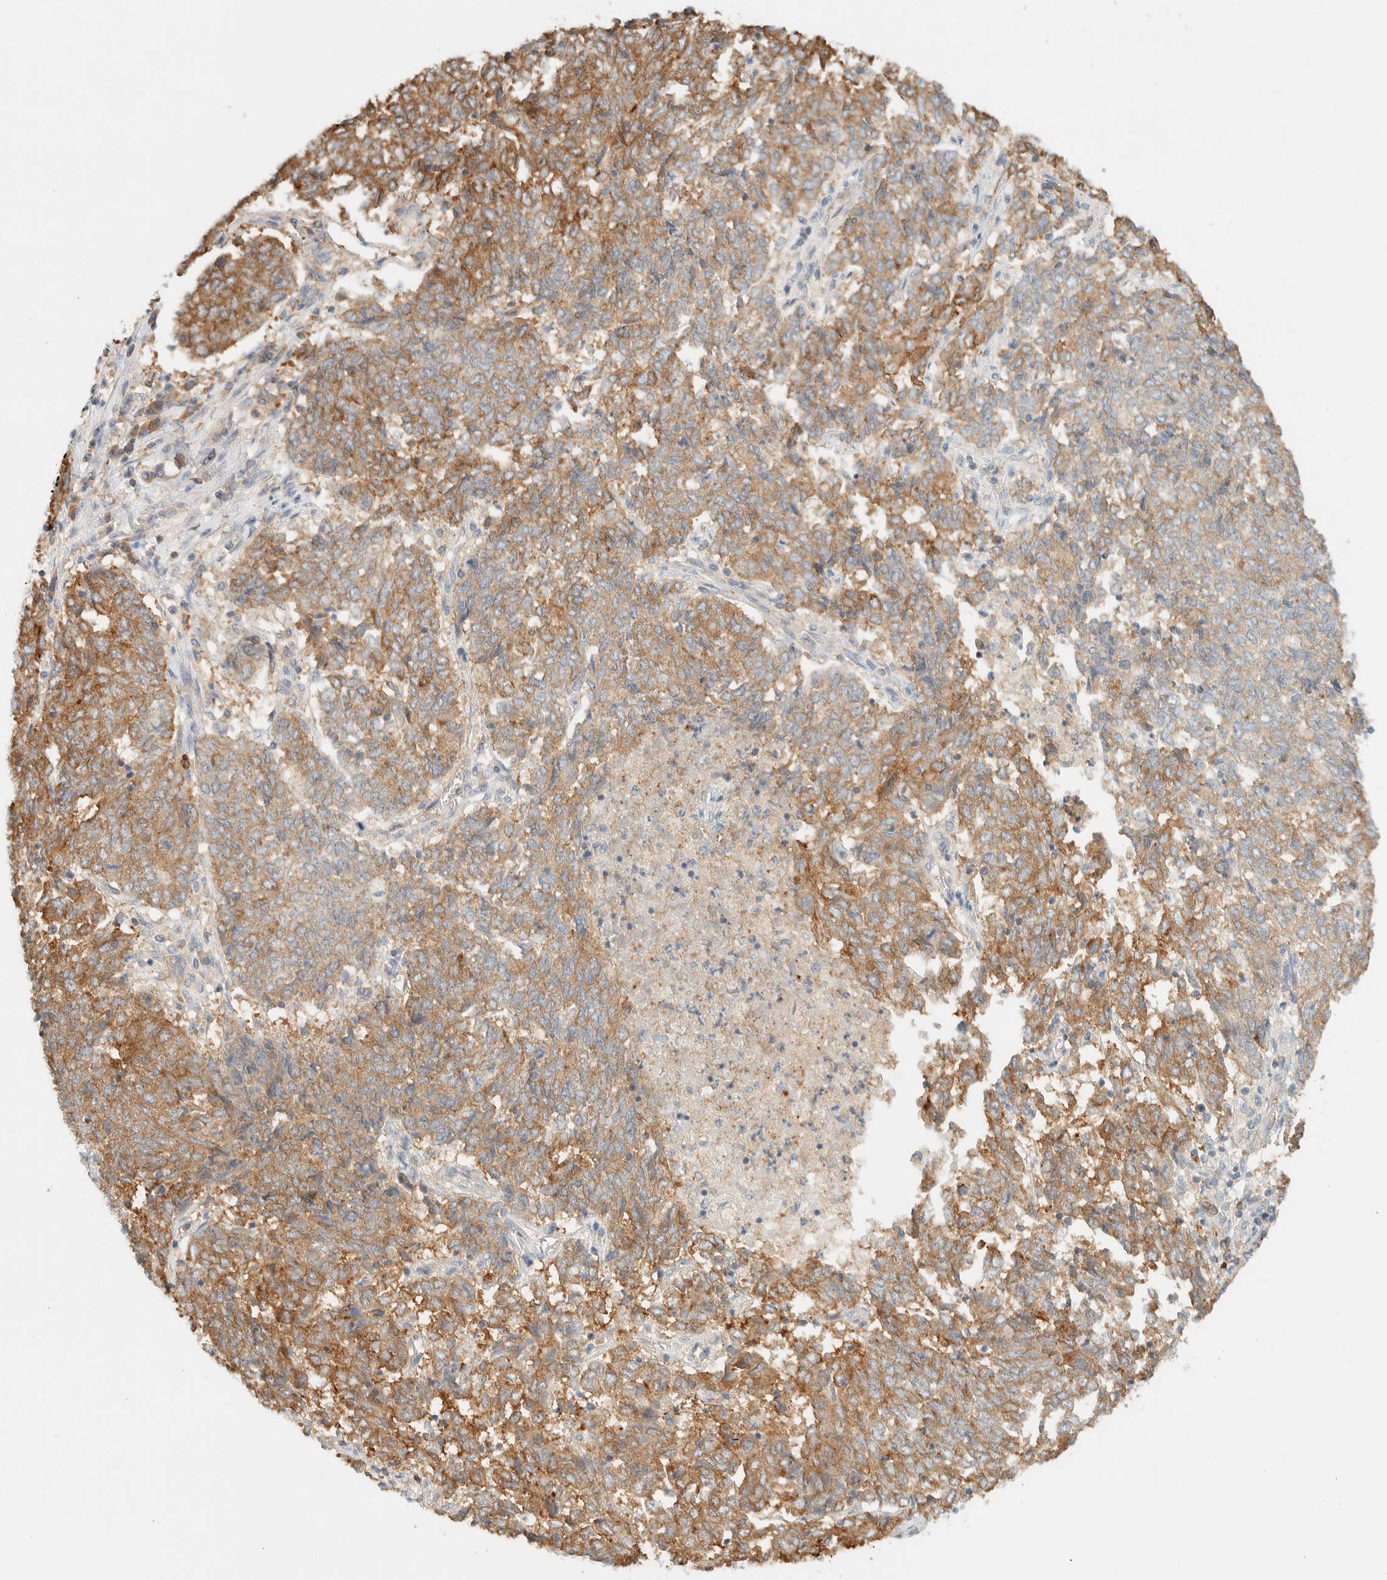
{"staining": {"intensity": "moderate", "quantity": ">75%", "location": "cytoplasmic/membranous"}, "tissue": "endometrial cancer", "cell_type": "Tumor cells", "image_type": "cancer", "snomed": [{"axis": "morphology", "description": "Adenocarcinoma, NOS"}, {"axis": "topography", "description": "Endometrium"}], "caption": "DAB (3,3'-diaminobenzidine) immunohistochemical staining of human endometrial cancer (adenocarcinoma) shows moderate cytoplasmic/membranous protein positivity in about >75% of tumor cells.", "gene": "TBC1D8B", "patient": {"sex": "female", "age": 80}}